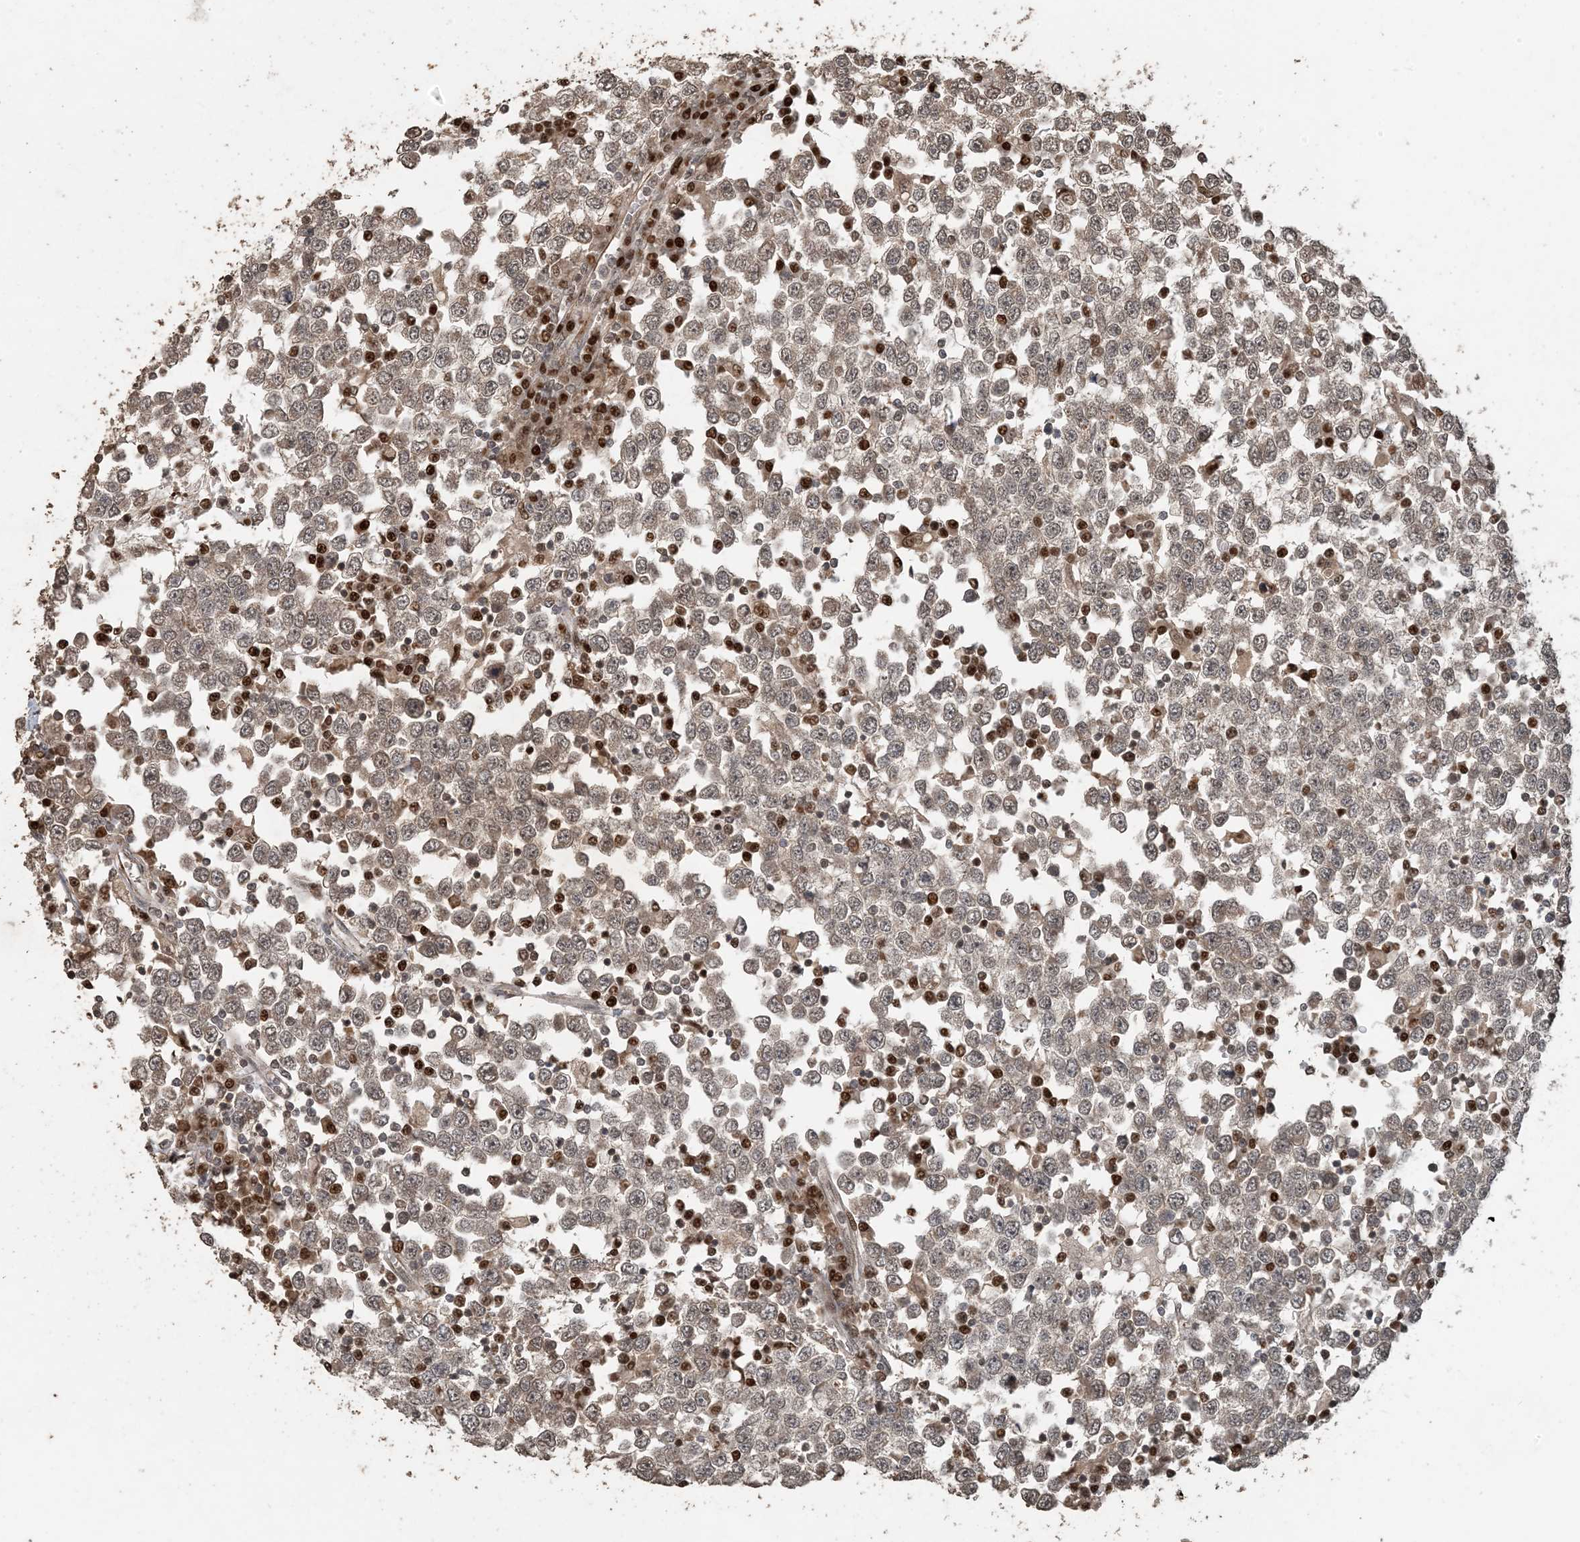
{"staining": {"intensity": "weak", "quantity": ">75%", "location": "cytoplasmic/membranous,nuclear"}, "tissue": "testis cancer", "cell_type": "Tumor cells", "image_type": "cancer", "snomed": [{"axis": "morphology", "description": "Seminoma, NOS"}, {"axis": "topography", "description": "Testis"}], "caption": "This is a photomicrograph of immunohistochemistry staining of testis cancer (seminoma), which shows weak expression in the cytoplasmic/membranous and nuclear of tumor cells.", "gene": "ATP13A2", "patient": {"sex": "male", "age": 65}}